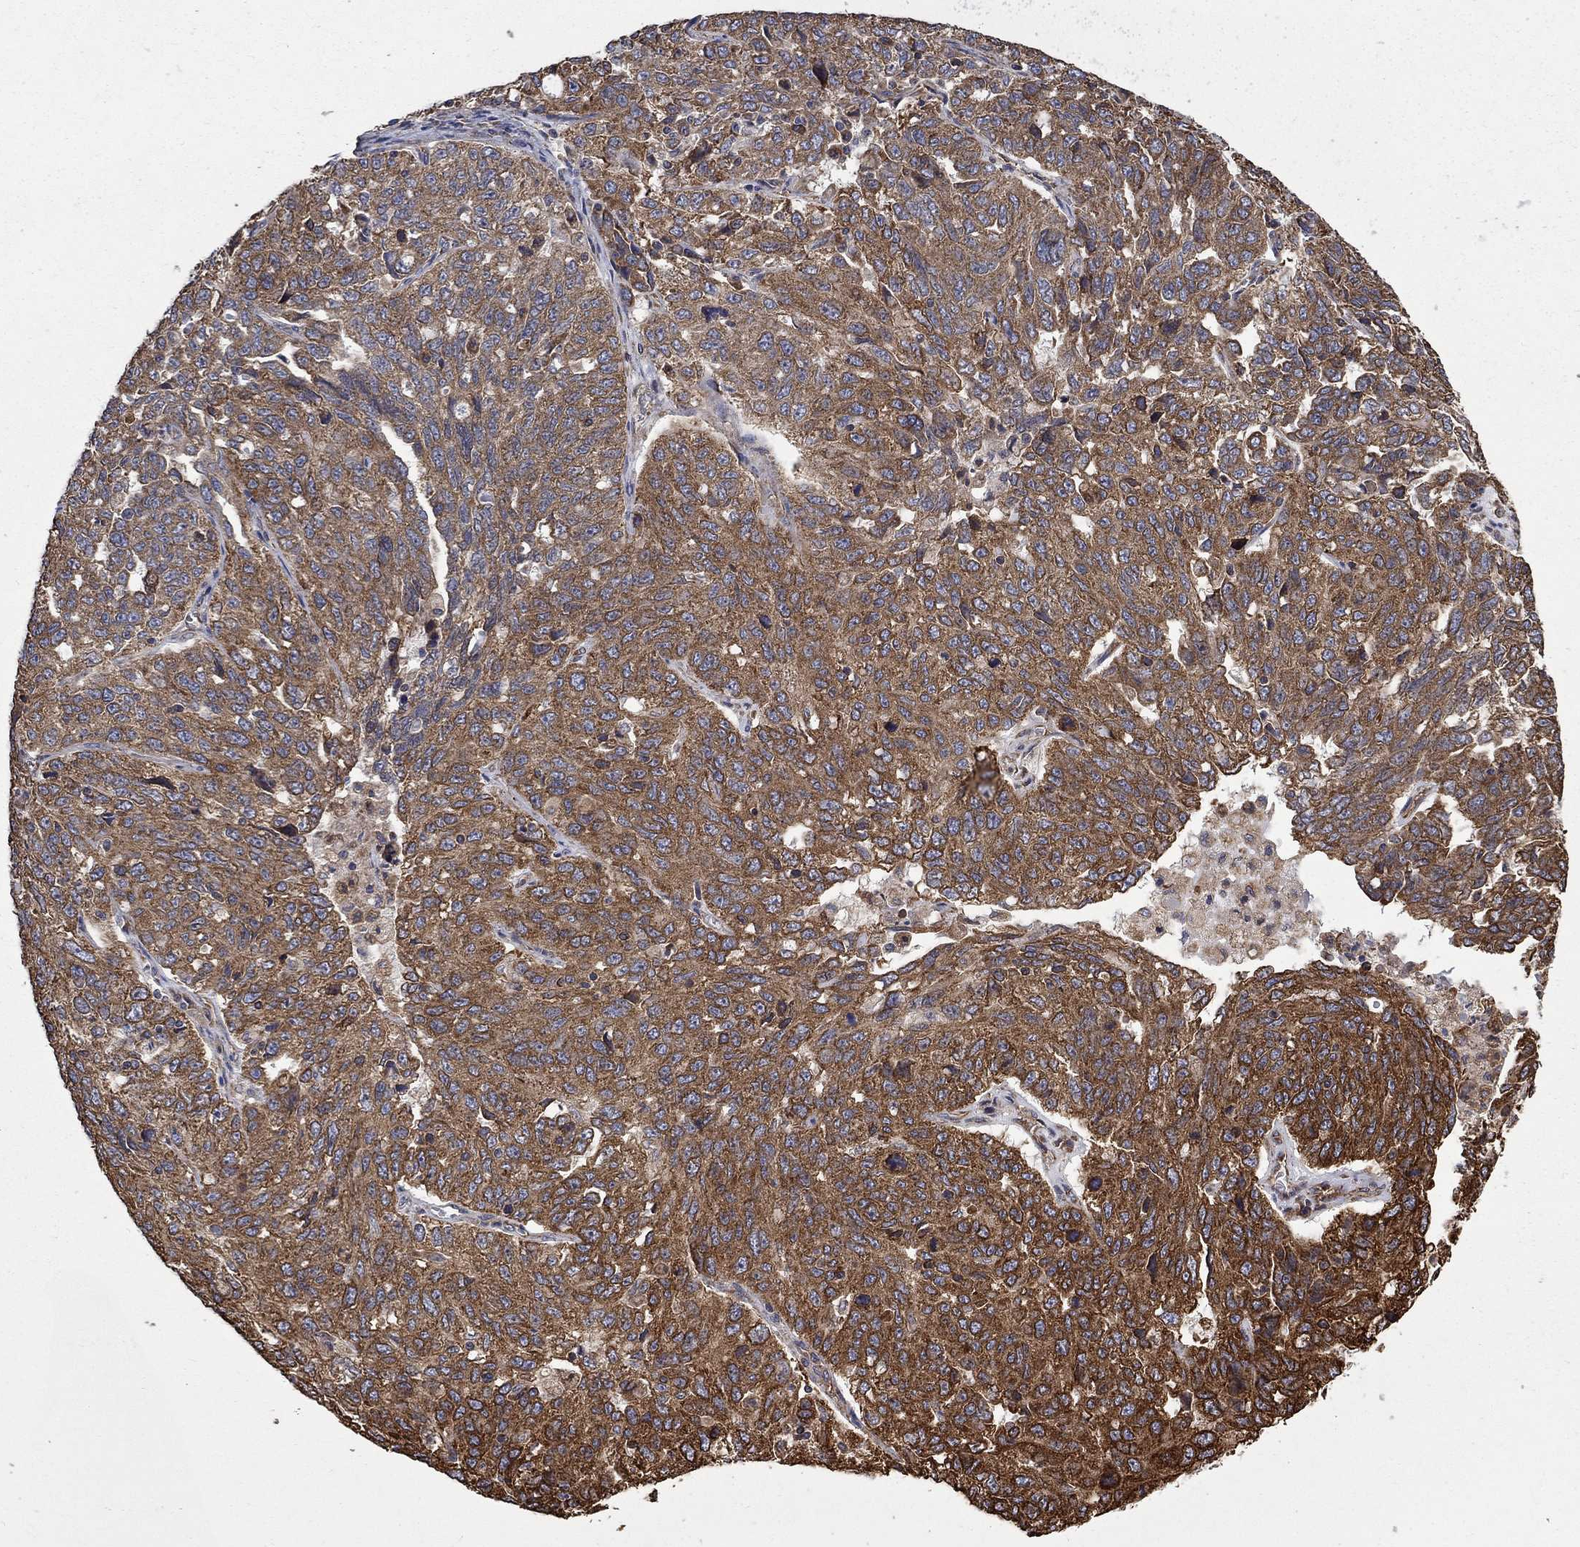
{"staining": {"intensity": "moderate", "quantity": ">75%", "location": "cytoplasmic/membranous"}, "tissue": "ovarian cancer", "cell_type": "Tumor cells", "image_type": "cancer", "snomed": [{"axis": "morphology", "description": "Cystadenocarcinoma, serous, NOS"}, {"axis": "topography", "description": "Ovary"}], "caption": "Approximately >75% of tumor cells in ovarian cancer exhibit moderate cytoplasmic/membranous protein expression as visualized by brown immunohistochemical staining.", "gene": "CUTC", "patient": {"sex": "female", "age": 71}}